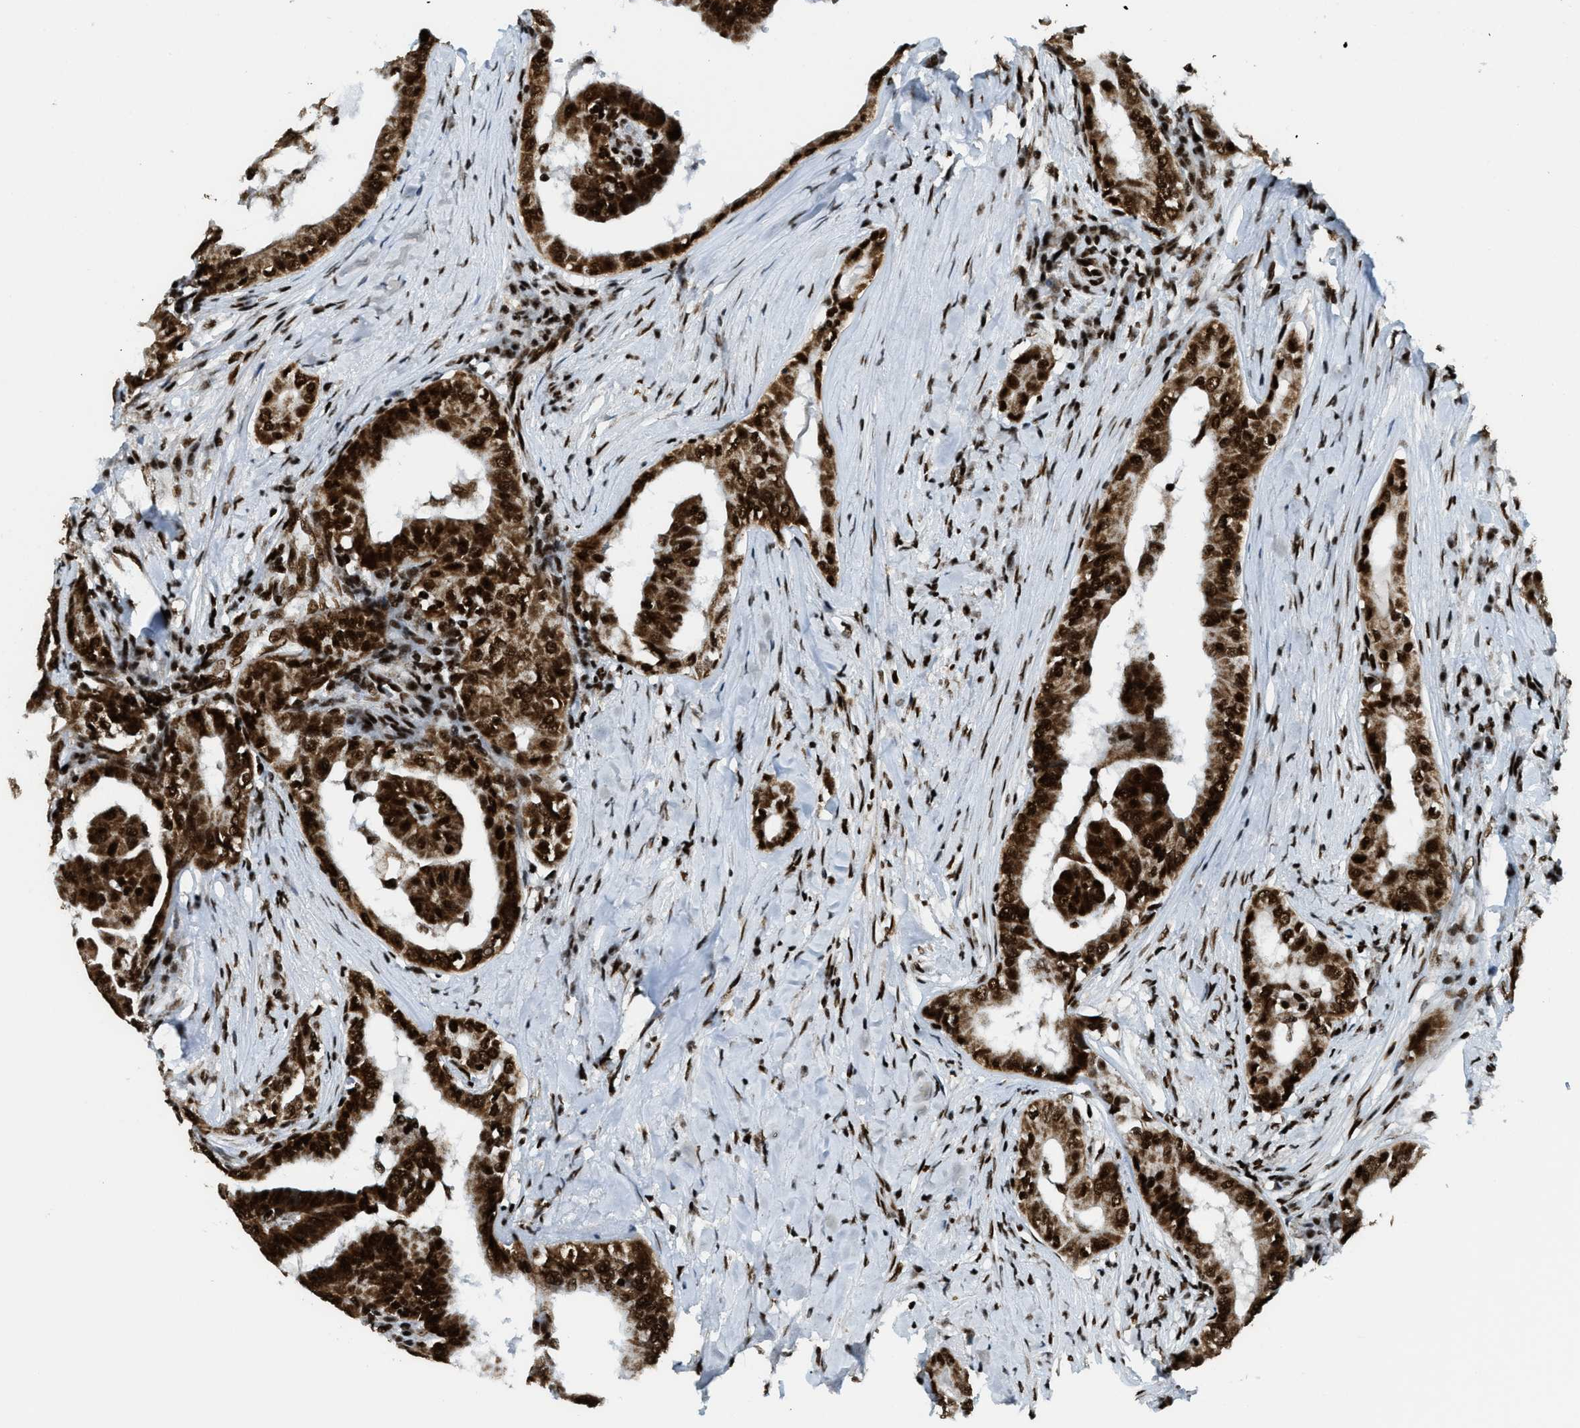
{"staining": {"intensity": "strong", "quantity": ">75%", "location": "cytoplasmic/membranous,nuclear"}, "tissue": "thyroid cancer", "cell_type": "Tumor cells", "image_type": "cancer", "snomed": [{"axis": "morphology", "description": "Papillary adenocarcinoma, NOS"}, {"axis": "topography", "description": "Thyroid gland"}], "caption": "Thyroid cancer (papillary adenocarcinoma) stained for a protein (brown) reveals strong cytoplasmic/membranous and nuclear positive positivity in about >75% of tumor cells.", "gene": "GABPB1", "patient": {"sex": "male", "age": 33}}